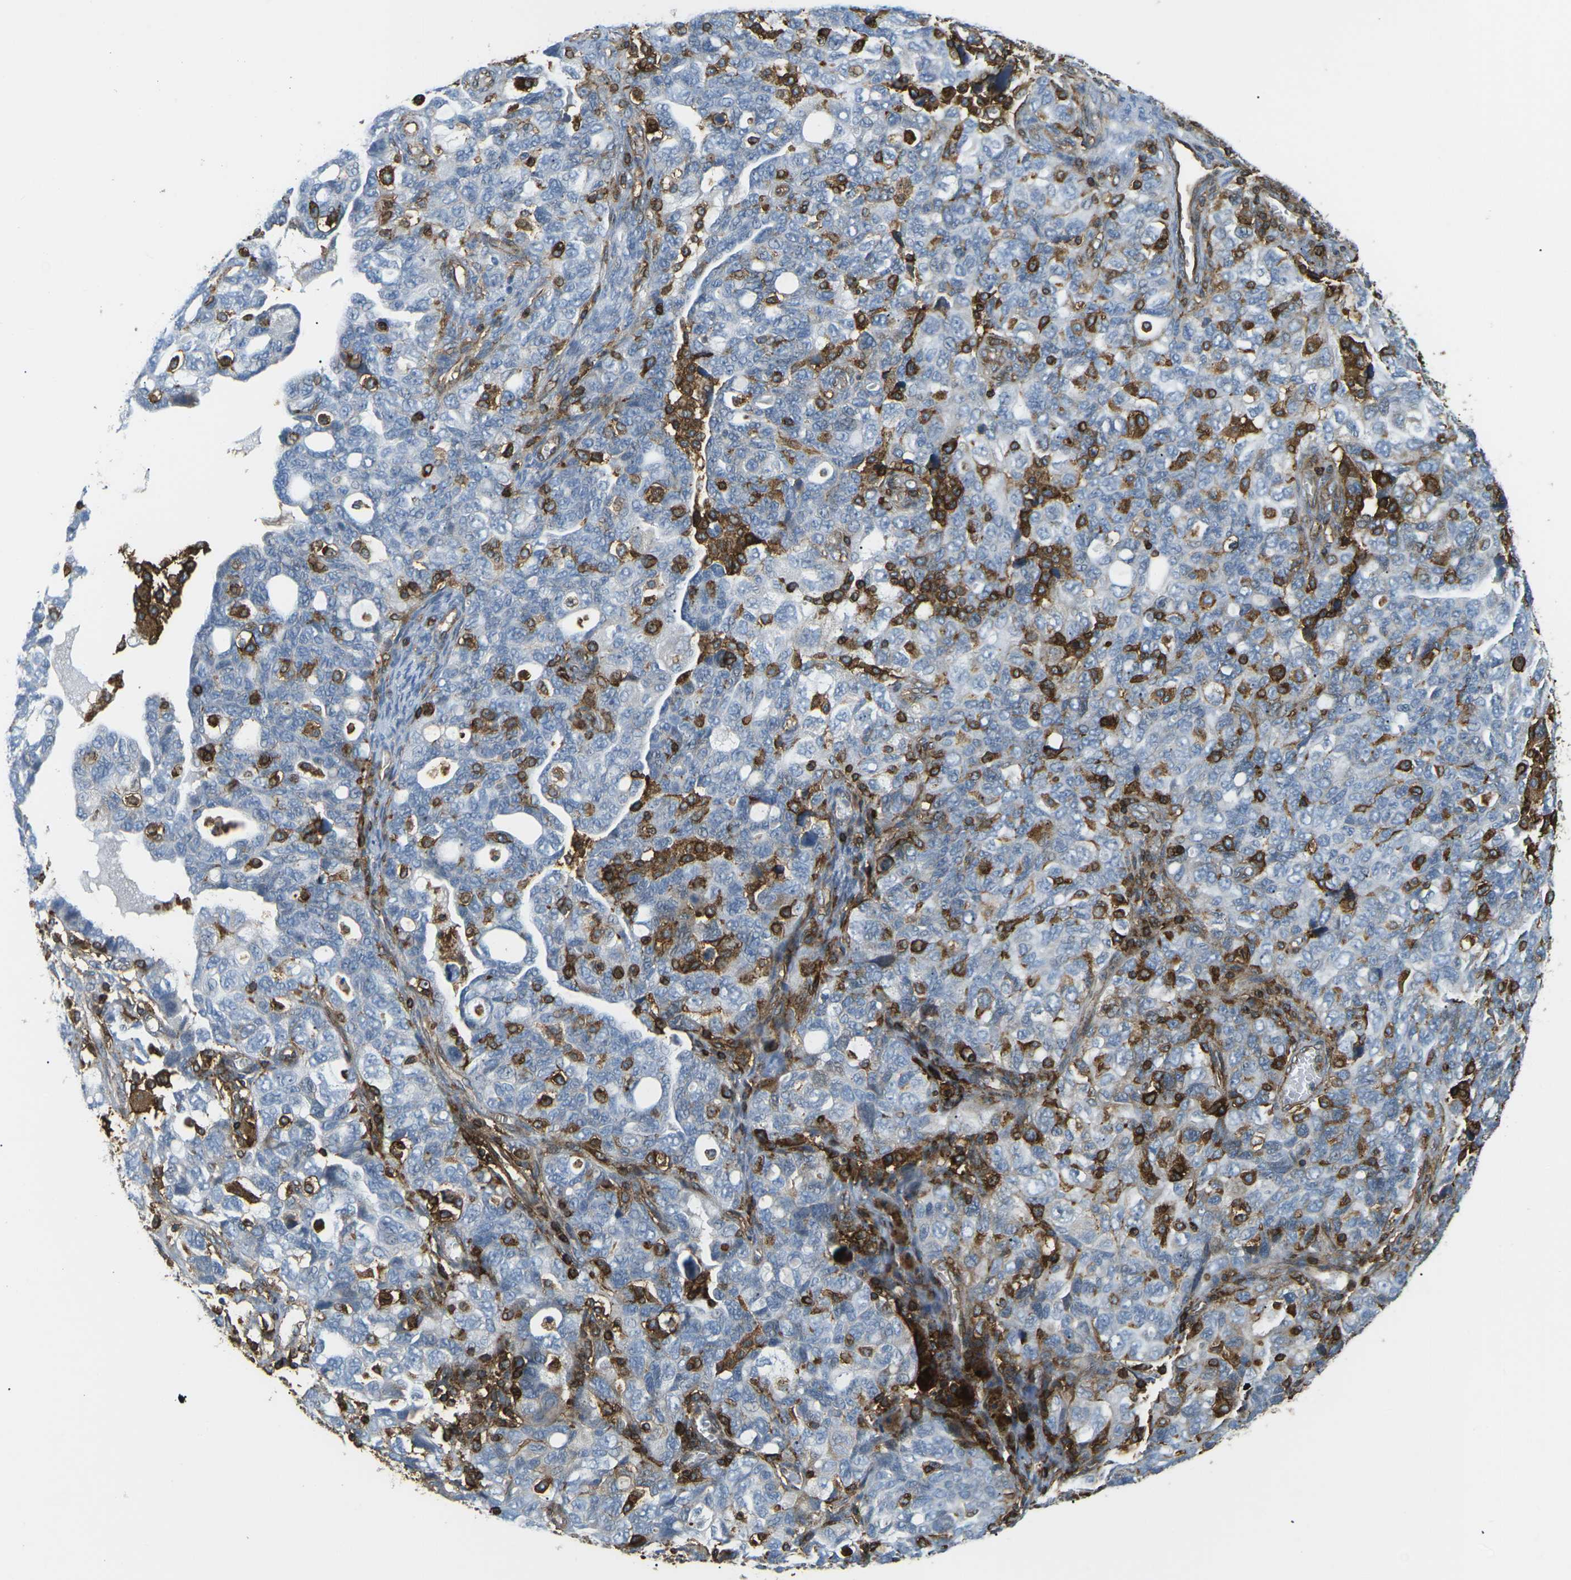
{"staining": {"intensity": "negative", "quantity": "none", "location": "none"}, "tissue": "ovarian cancer", "cell_type": "Tumor cells", "image_type": "cancer", "snomed": [{"axis": "morphology", "description": "Carcinoma, NOS"}, {"axis": "morphology", "description": "Cystadenocarcinoma, serous, NOS"}, {"axis": "topography", "description": "Ovary"}], "caption": "Human carcinoma (ovarian) stained for a protein using immunohistochemistry exhibits no staining in tumor cells.", "gene": "HLA-B", "patient": {"sex": "female", "age": 69}}